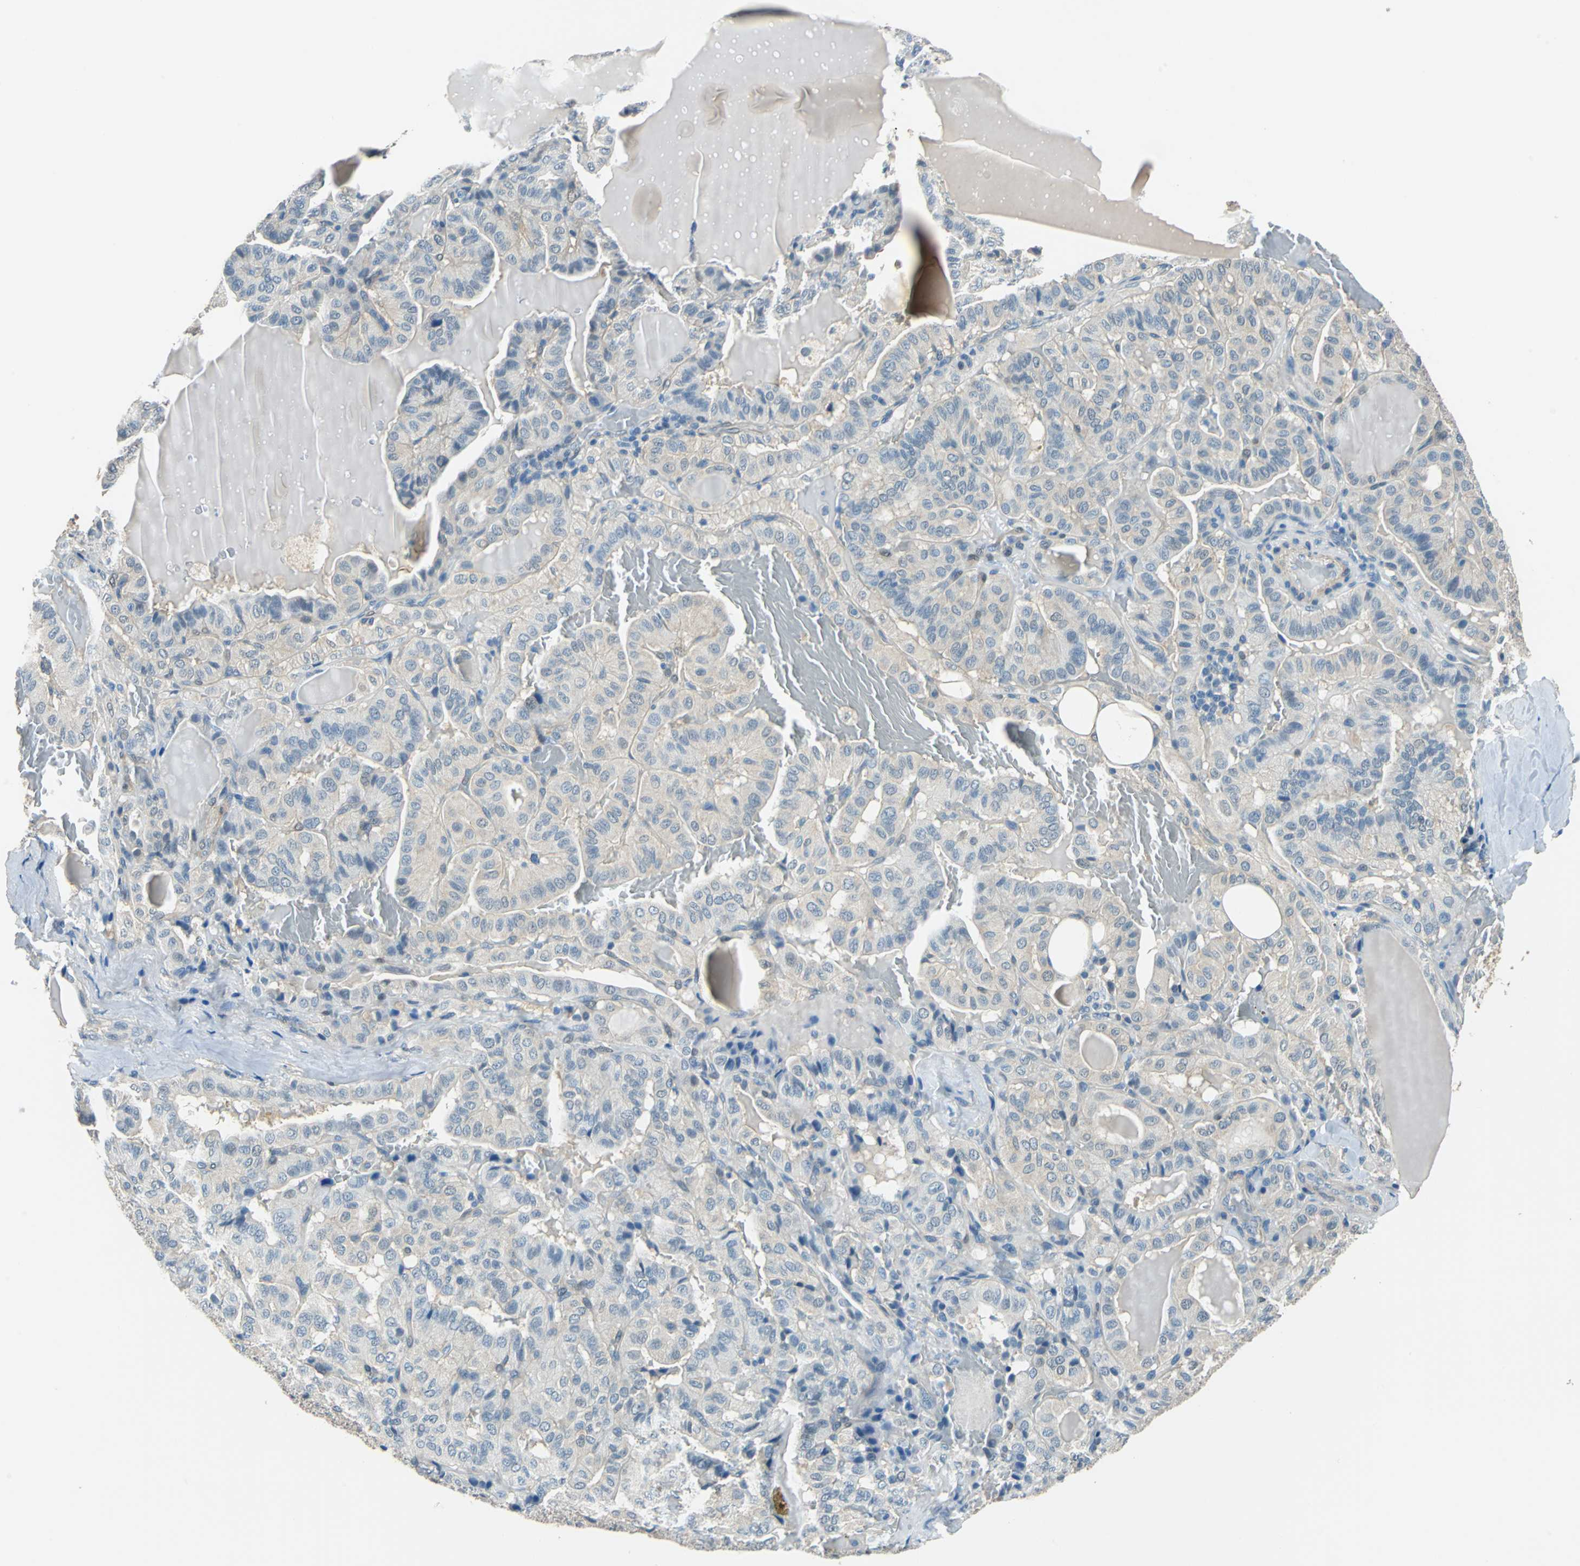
{"staining": {"intensity": "weak", "quantity": "25%-75%", "location": "cytoplasmic/membranous"}, "tissue": "thyroid cancer", "cell_type": "Tumor cells", "image_type": "cancer", "snomed": [{"axis": "morphology", "description": "Papillary adenocarcinoma, NOS"}, {"axis": "topography", "description": "Thyroid gland"}], "caption": "Papillary adenocarcinoma (thyroid) stained with a brown dye demonstrates weak cytoplasmic/membranous positive positivity in about 25%-75% of tumor cells.", "gene": "FKBP4", "patient": {"sex": "male", "age": 77}}